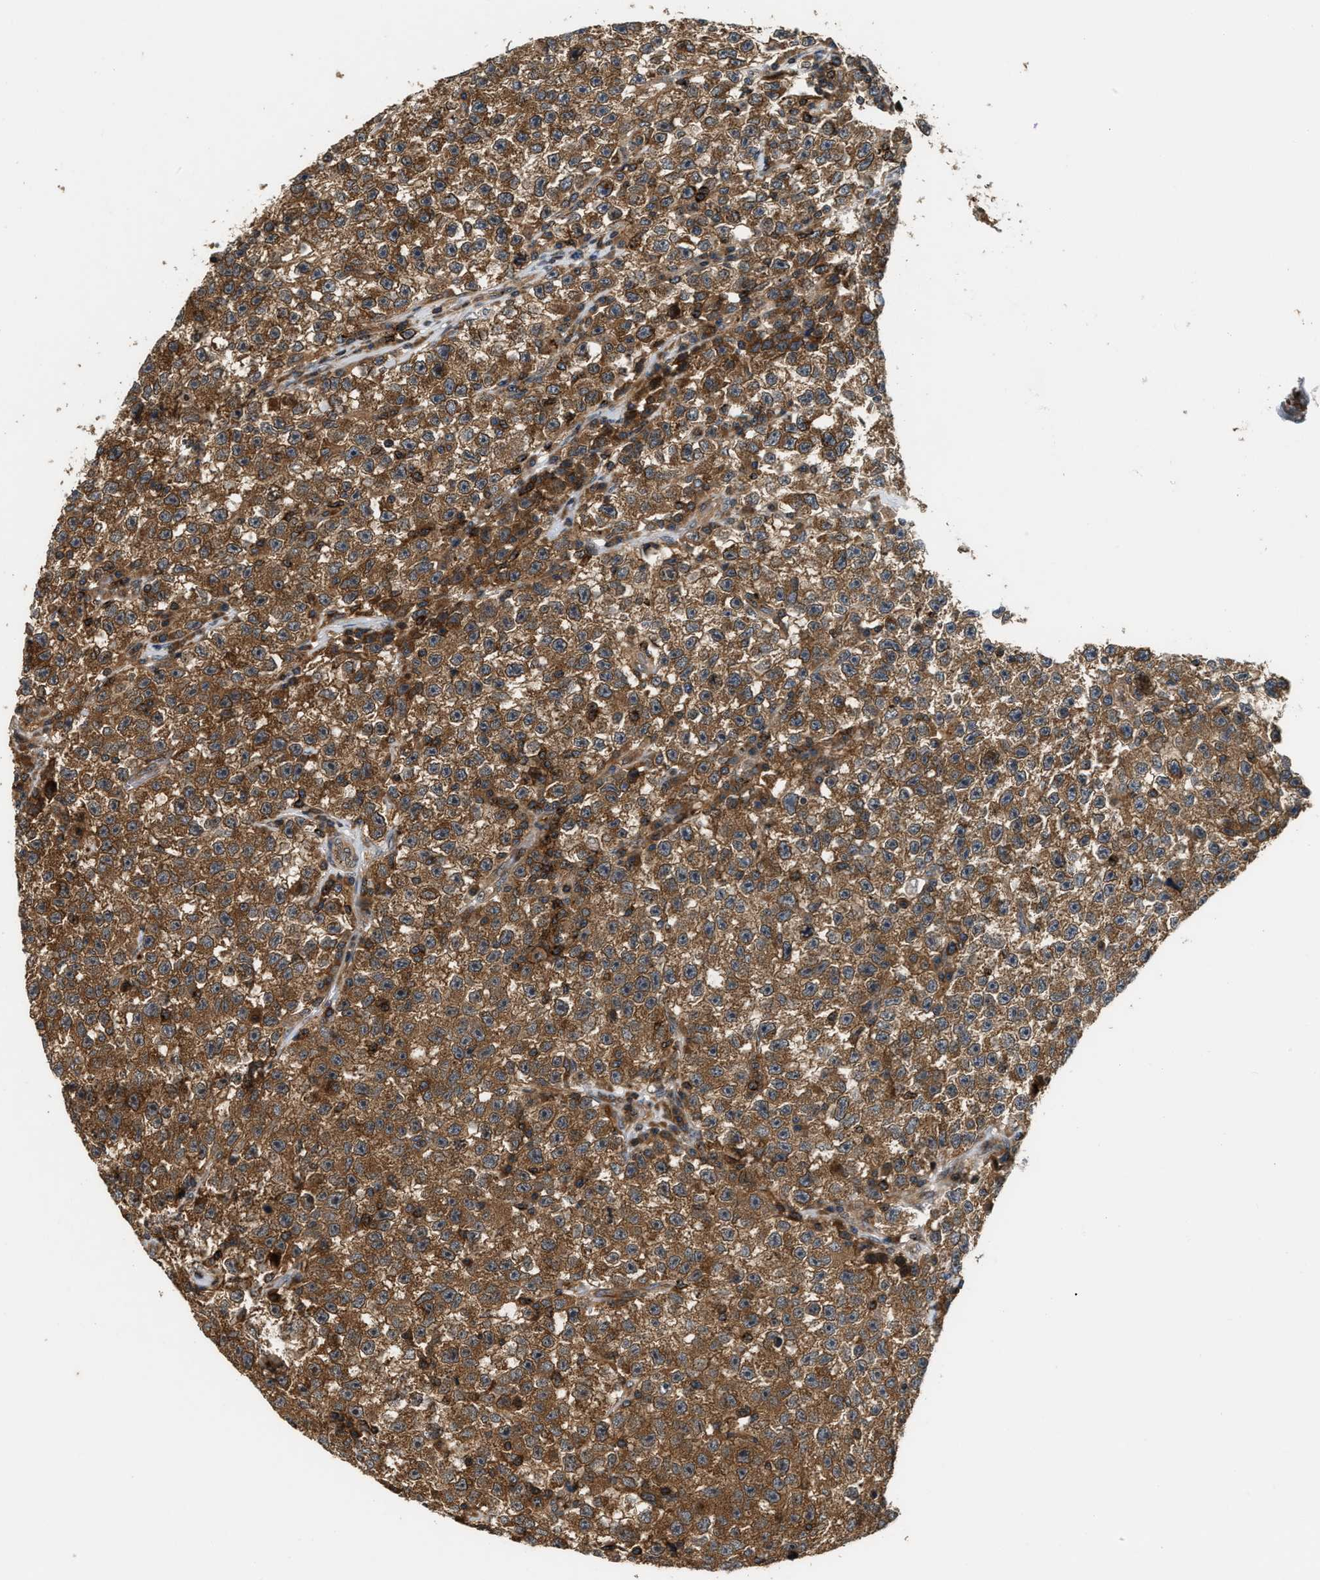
{"staining": {"intensity": "moderate", "quantity": ">75%", "location": "cytoplasmic/membranous,nuclear"}, "tissue": "testis cancer", "cell_type": "Tumor cells", "image_type": "cancer", "snomed": [{"axis": "morphology", "description": "Seminoma, NOS"}, {"axis": "topography", "description": "Testis"}], "caption": "Immunohistochemical staining of human testis seminoma exhibits medium levels of moderate cytoplasmic/membranous and nuclear protein expression in approximately >75% of tumor cells.", "gene": "SNX5", "patient": {"sex": "male", "age": 22}}